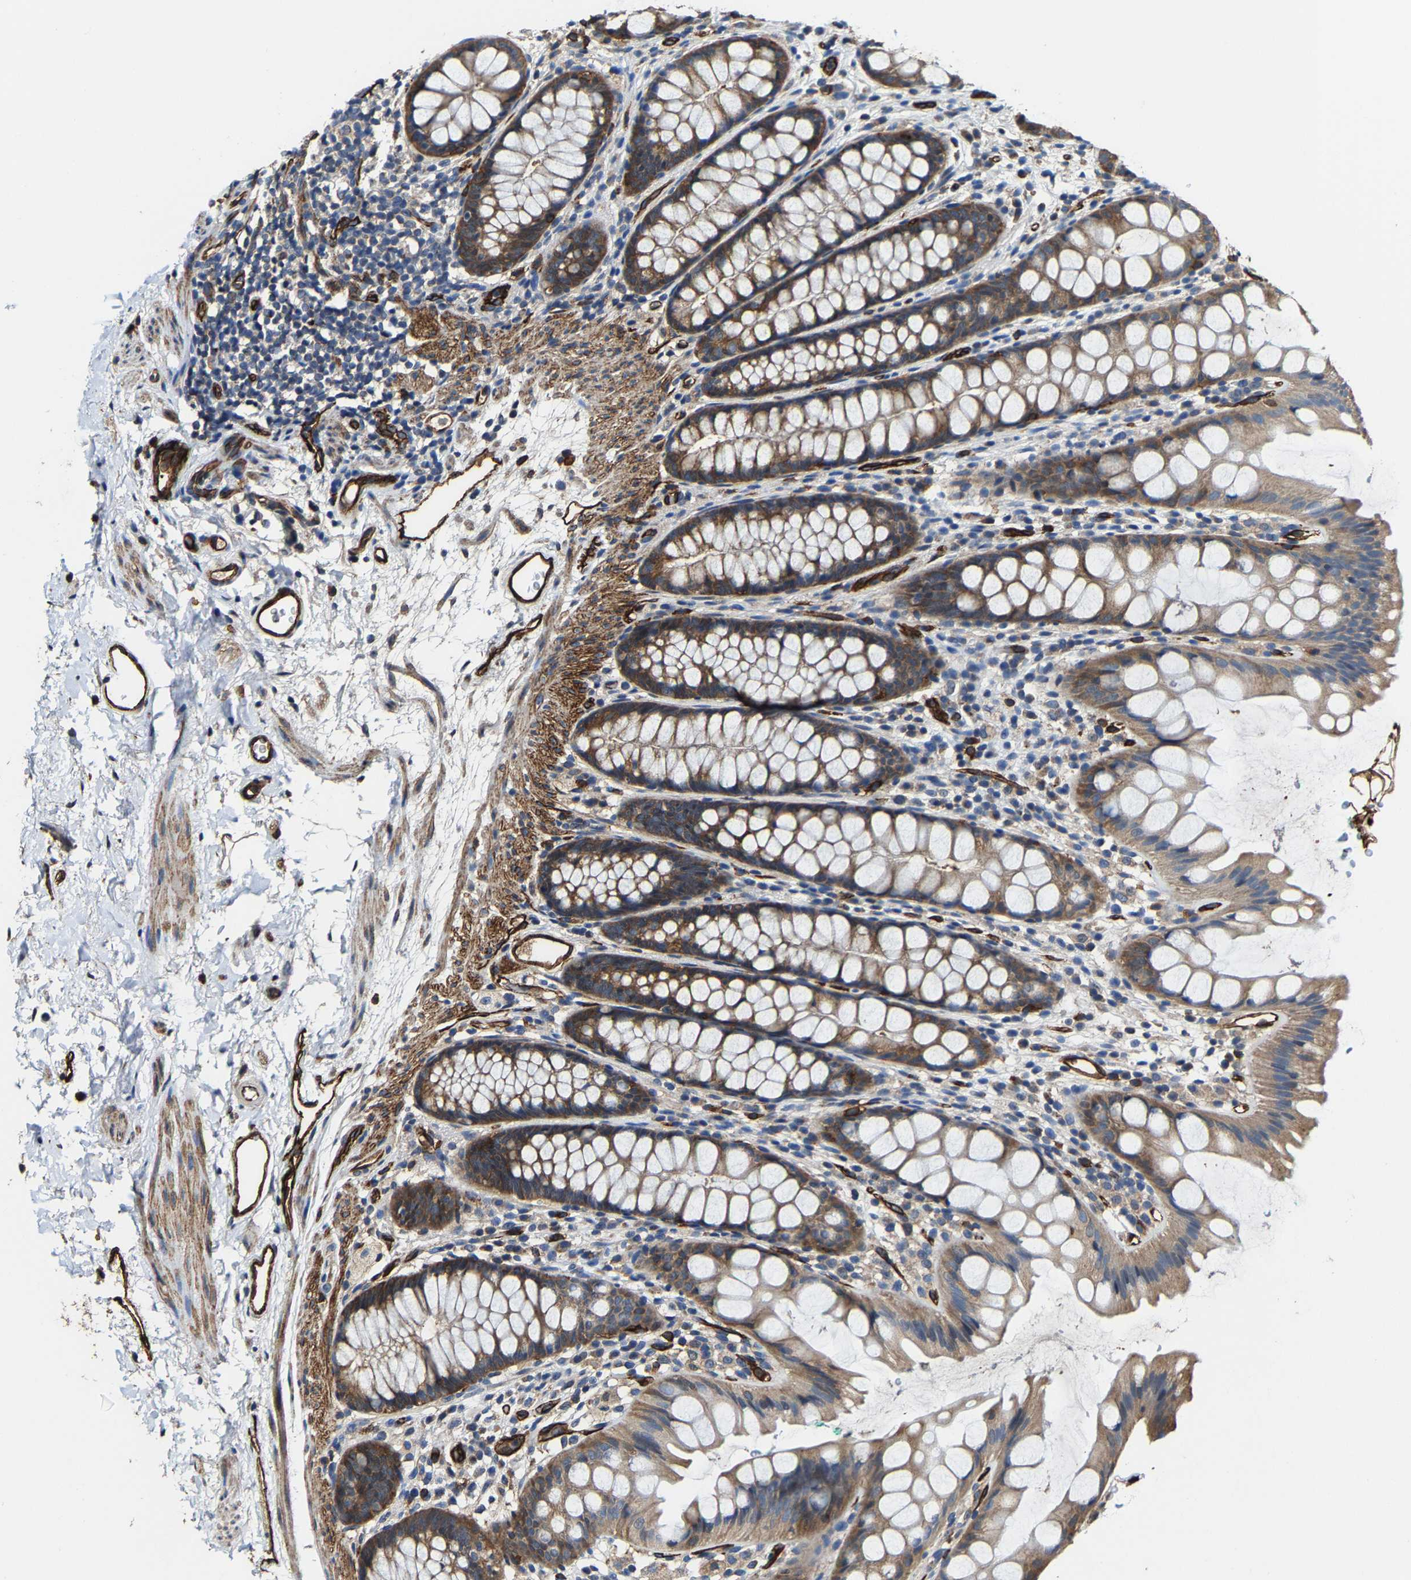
{"staining": {"intensity": "moderate", "quantity": ">75%", "location": "cytoplasmic/membranous"}, "tissue": "rectum", "cell_type": "Glandular cells", "image_type": "normal", "snomed": [{"axis": "morphology", "description": "Normal tissue, NOS"}, {"axis": "topography", "description": "Rectum"}], "caption": "Immunohistochemistry (IHC) (DAB (3,3'-diaminobenzidine)) staining of normal rectum displays moderate cytoplasmic/membranous protein staining in about >75% of glandular cells. (DAB IHC, brown staining for protein, blue staining for nuclei).", "gene": "GFRA3", "patient": {"sex": "female", "age": 65}}